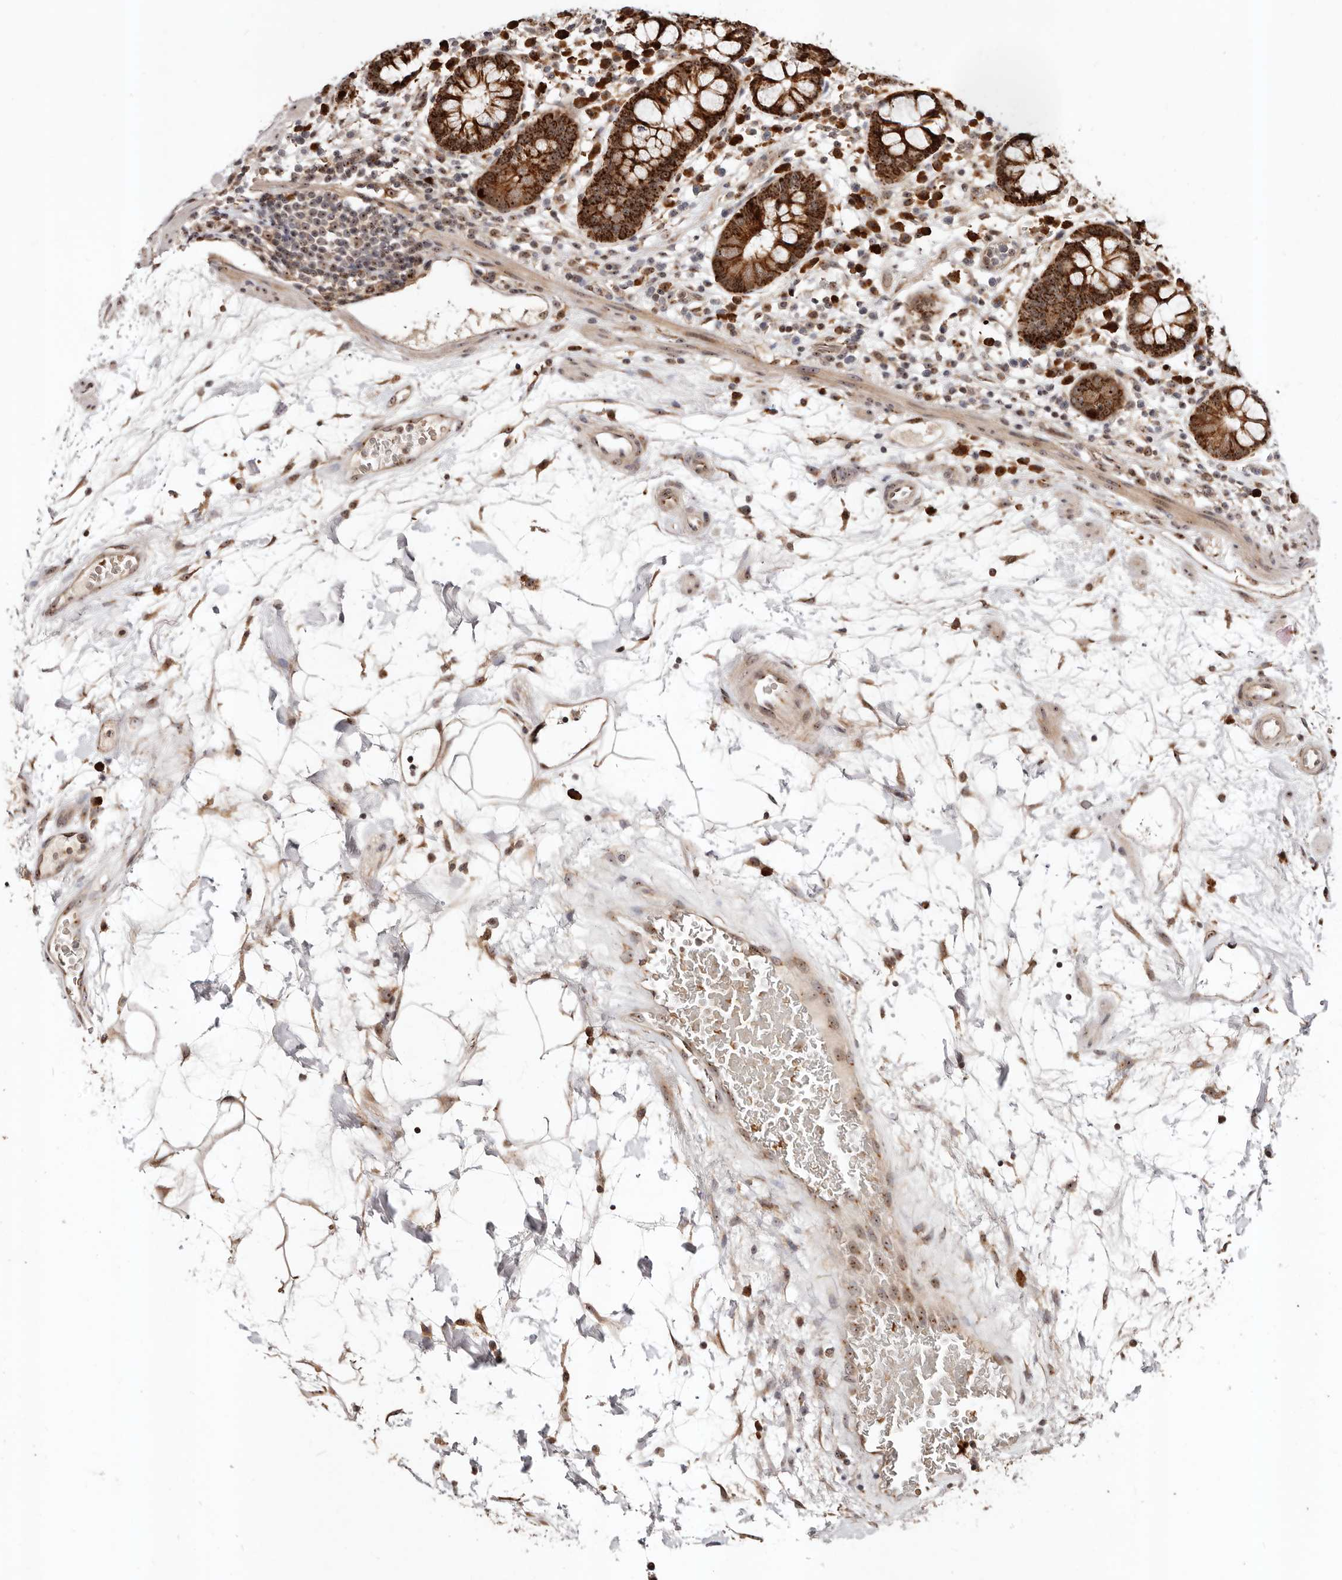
{"staining": {"intensity": "moderate", "quantity": ">75%", "location": "nuclear"}, "tissue": "colon", "cell_type": "Endothelial cells", "image_type": "normal", "snomed": [{"axis": "morphology", "description": "Normal tissue, NOS"}, {"axis": "topography", "description": "Colon"}], "caption": "Immunohistochemistry (IHC) image of normal colon: human colon stained using IHC reveals medium levels of moderate protein expression localized specifically in the nuclear of endothelial cells, appearing as a nuclear brown color.", "gene": "APOL6", "patient": {"sex": "female", "age": 79}}